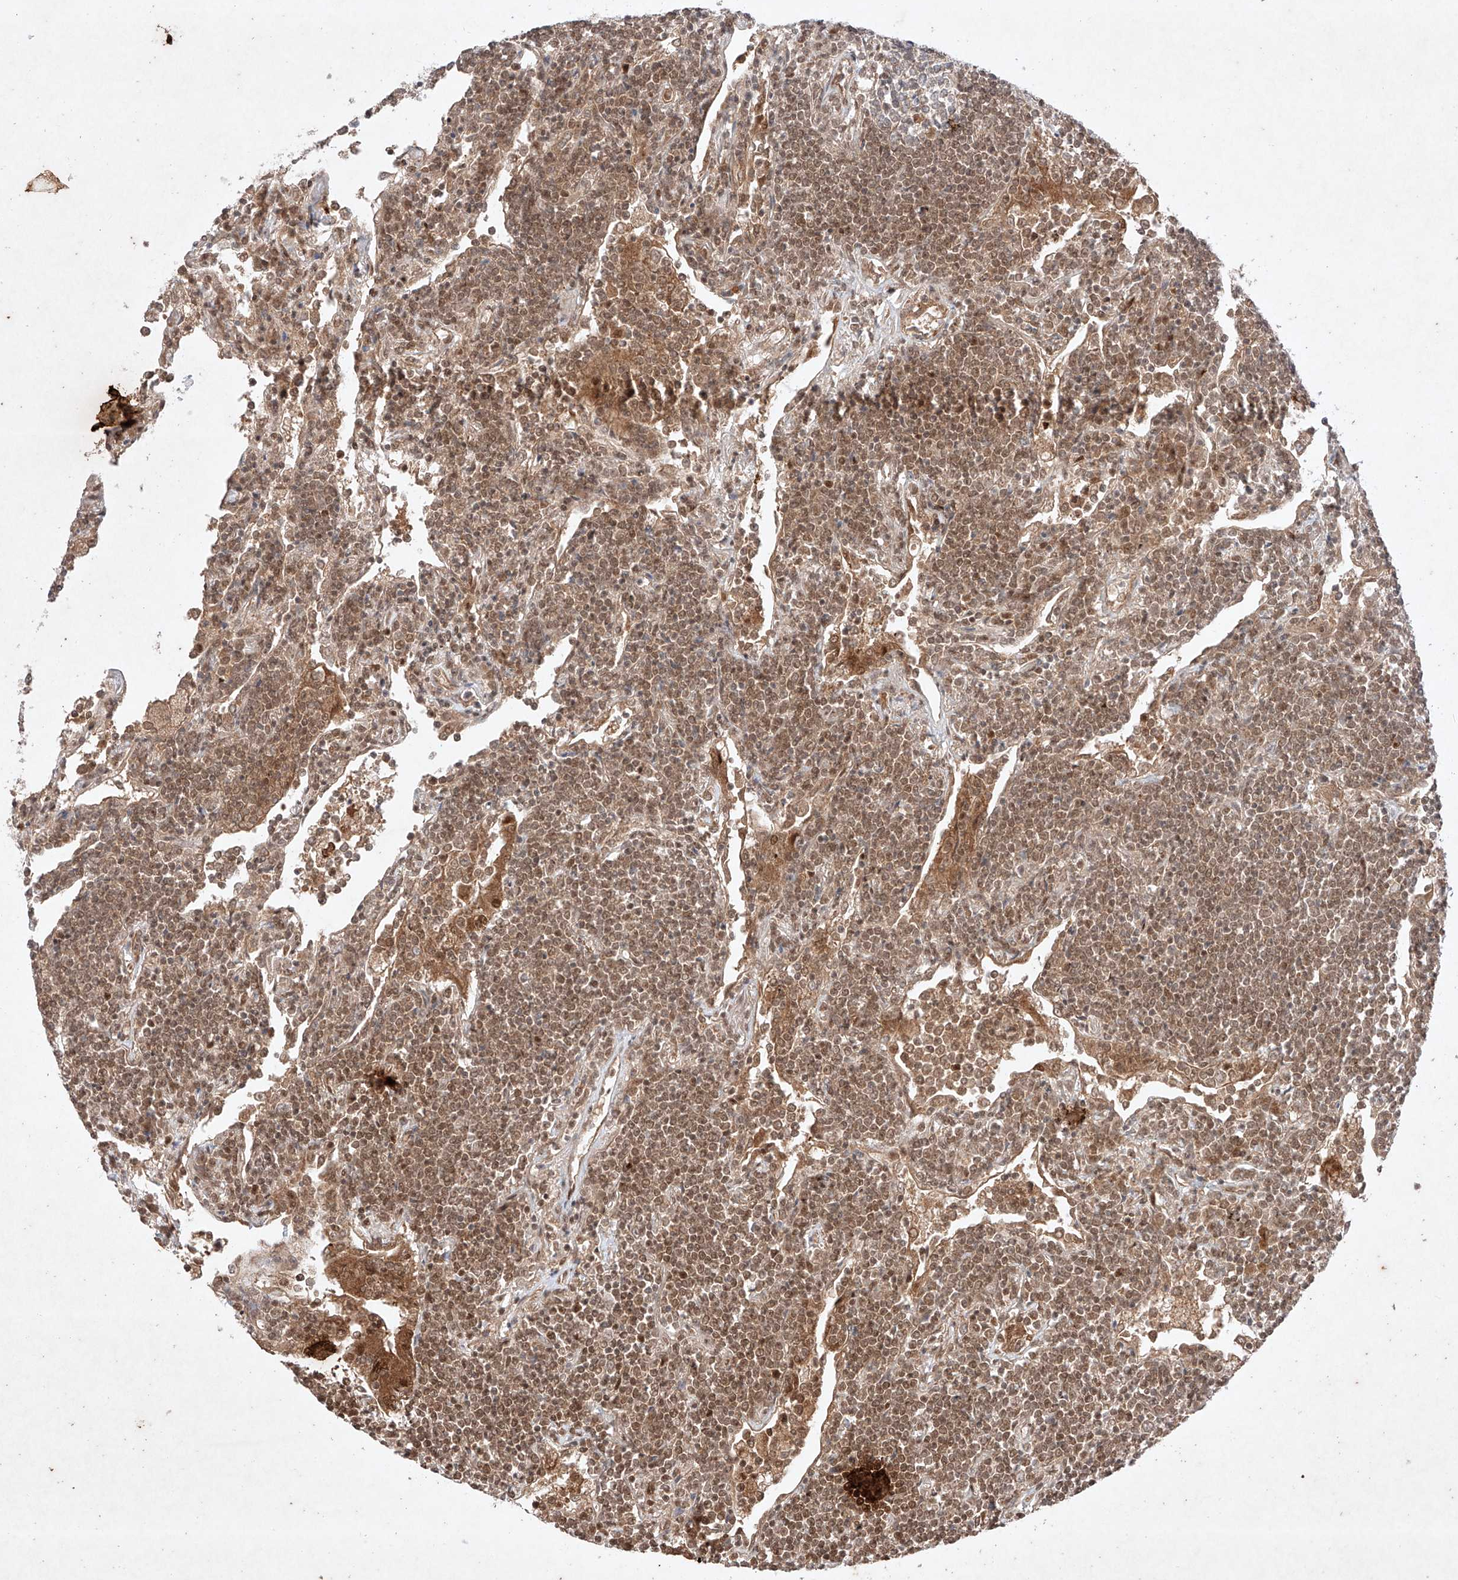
{"staining": {"intensity": "moderate", "quantity": ">75%", "location": "nuclear"}, "tissue": "lymphoma", "cell_type": "Tumor cells", "image_type": "cancer", "snomed": [{"axis": "morphology", "description": "Malignant lymphoma, non-Hodgkin's type, Low grade"}, {"axis": "topography", "description": "Lung"}], "caption": "Immunohistochemistry photomicrograph of human low-grade malignant lymphoma, non-Hodgkin's type stained for a protein (brown), which reveals medium levels of moderate nuclear staining in approximately >75% of tumor cells.", "gene": "RNF31", "patient": {"sex": "female", "age": 71}}